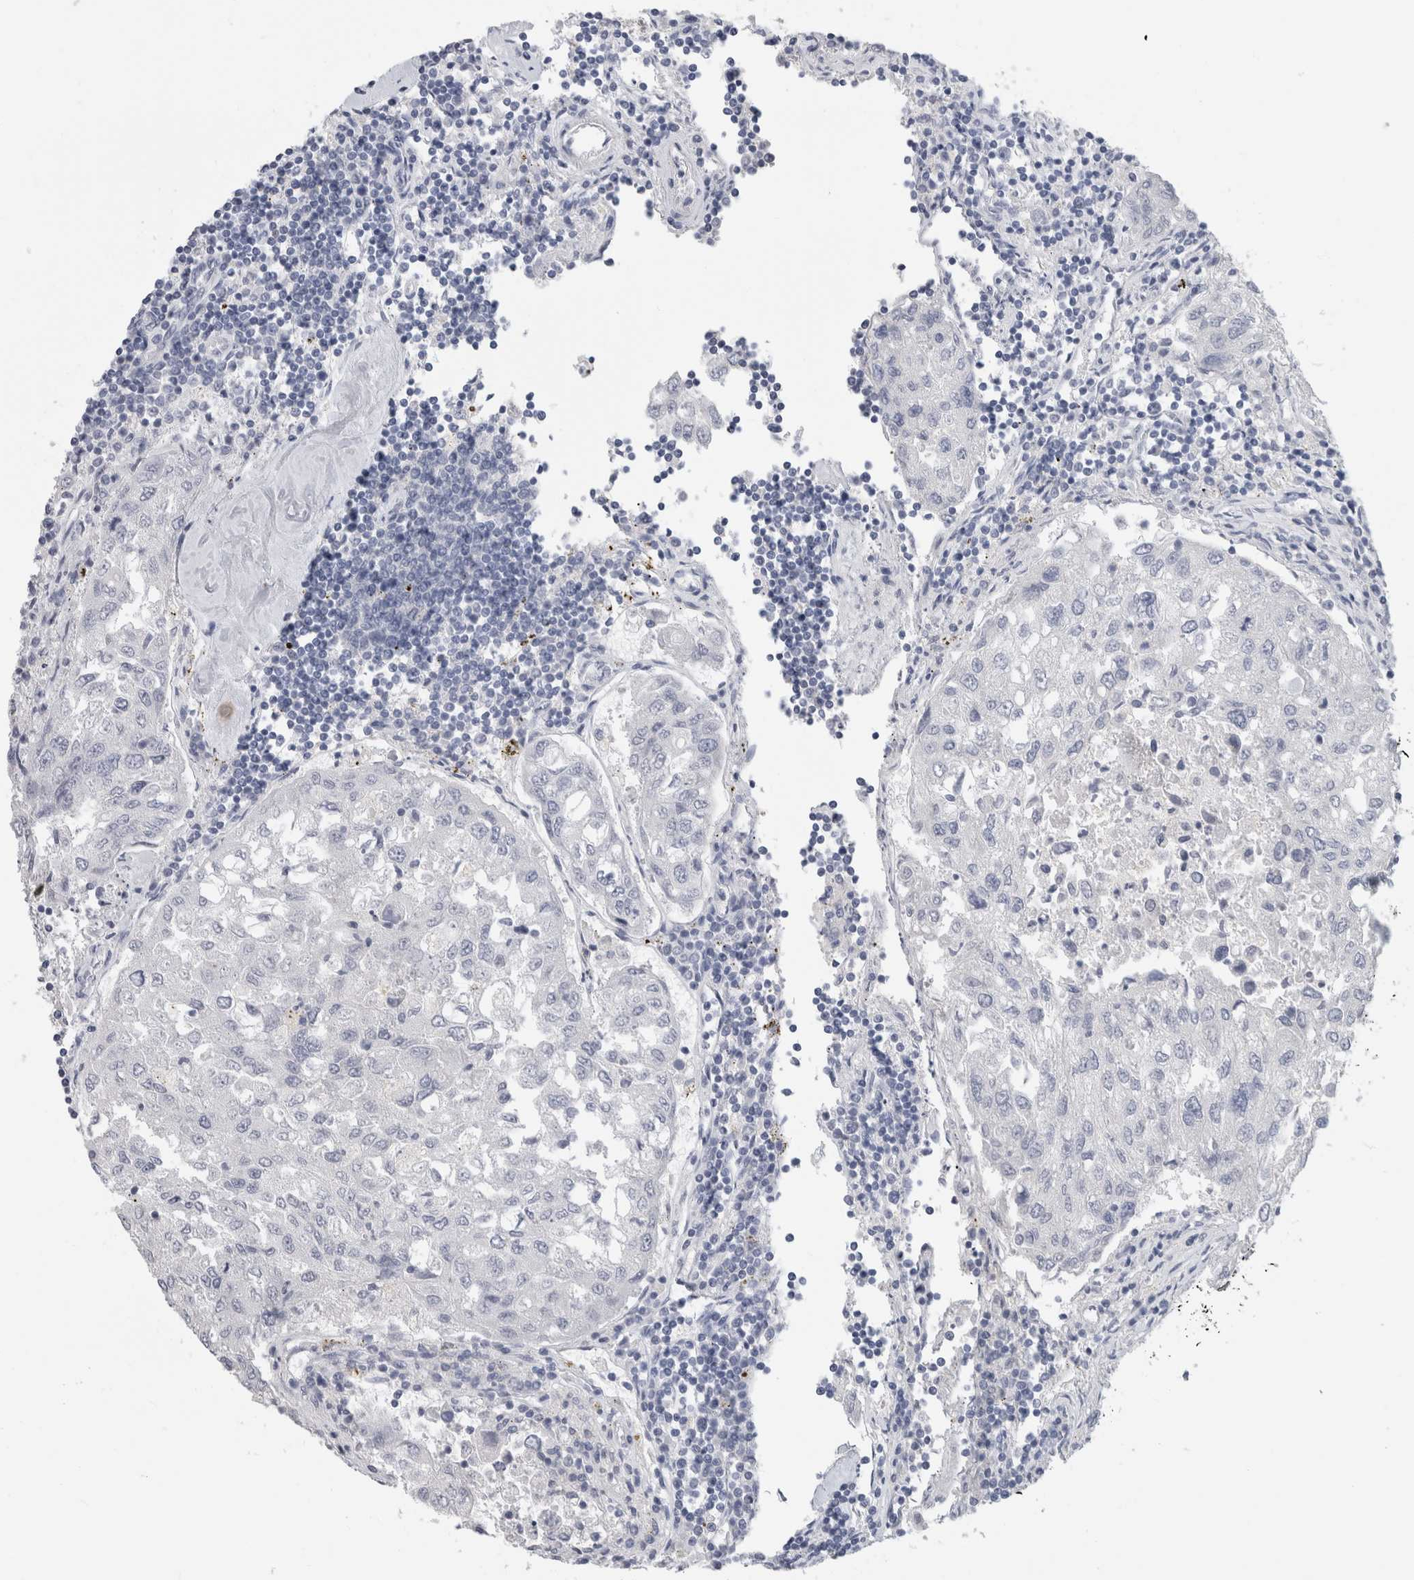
{"staining": {"intensity": "negative", "quantity": "none", "location": "none"}, "tissue": "urothelial cancer", "cell_type": "Tumor cells", "image_type": "cancer", "snomed": [{"axis": "morphology", "description": "Urothelial carcinoma, High grade"}, {"axis": "topography", "description": "Lymph node"}, {"axis": "topography", "description": "Urinary bladder"}], "caption": "Immunohistochemistry (IHC) micrograph of human urothelial cancer stained for a protein (brown), which reveals no staining in tumor cells.", "gene": "BCAN", "patient": {"sex": "male", "age": 51}}